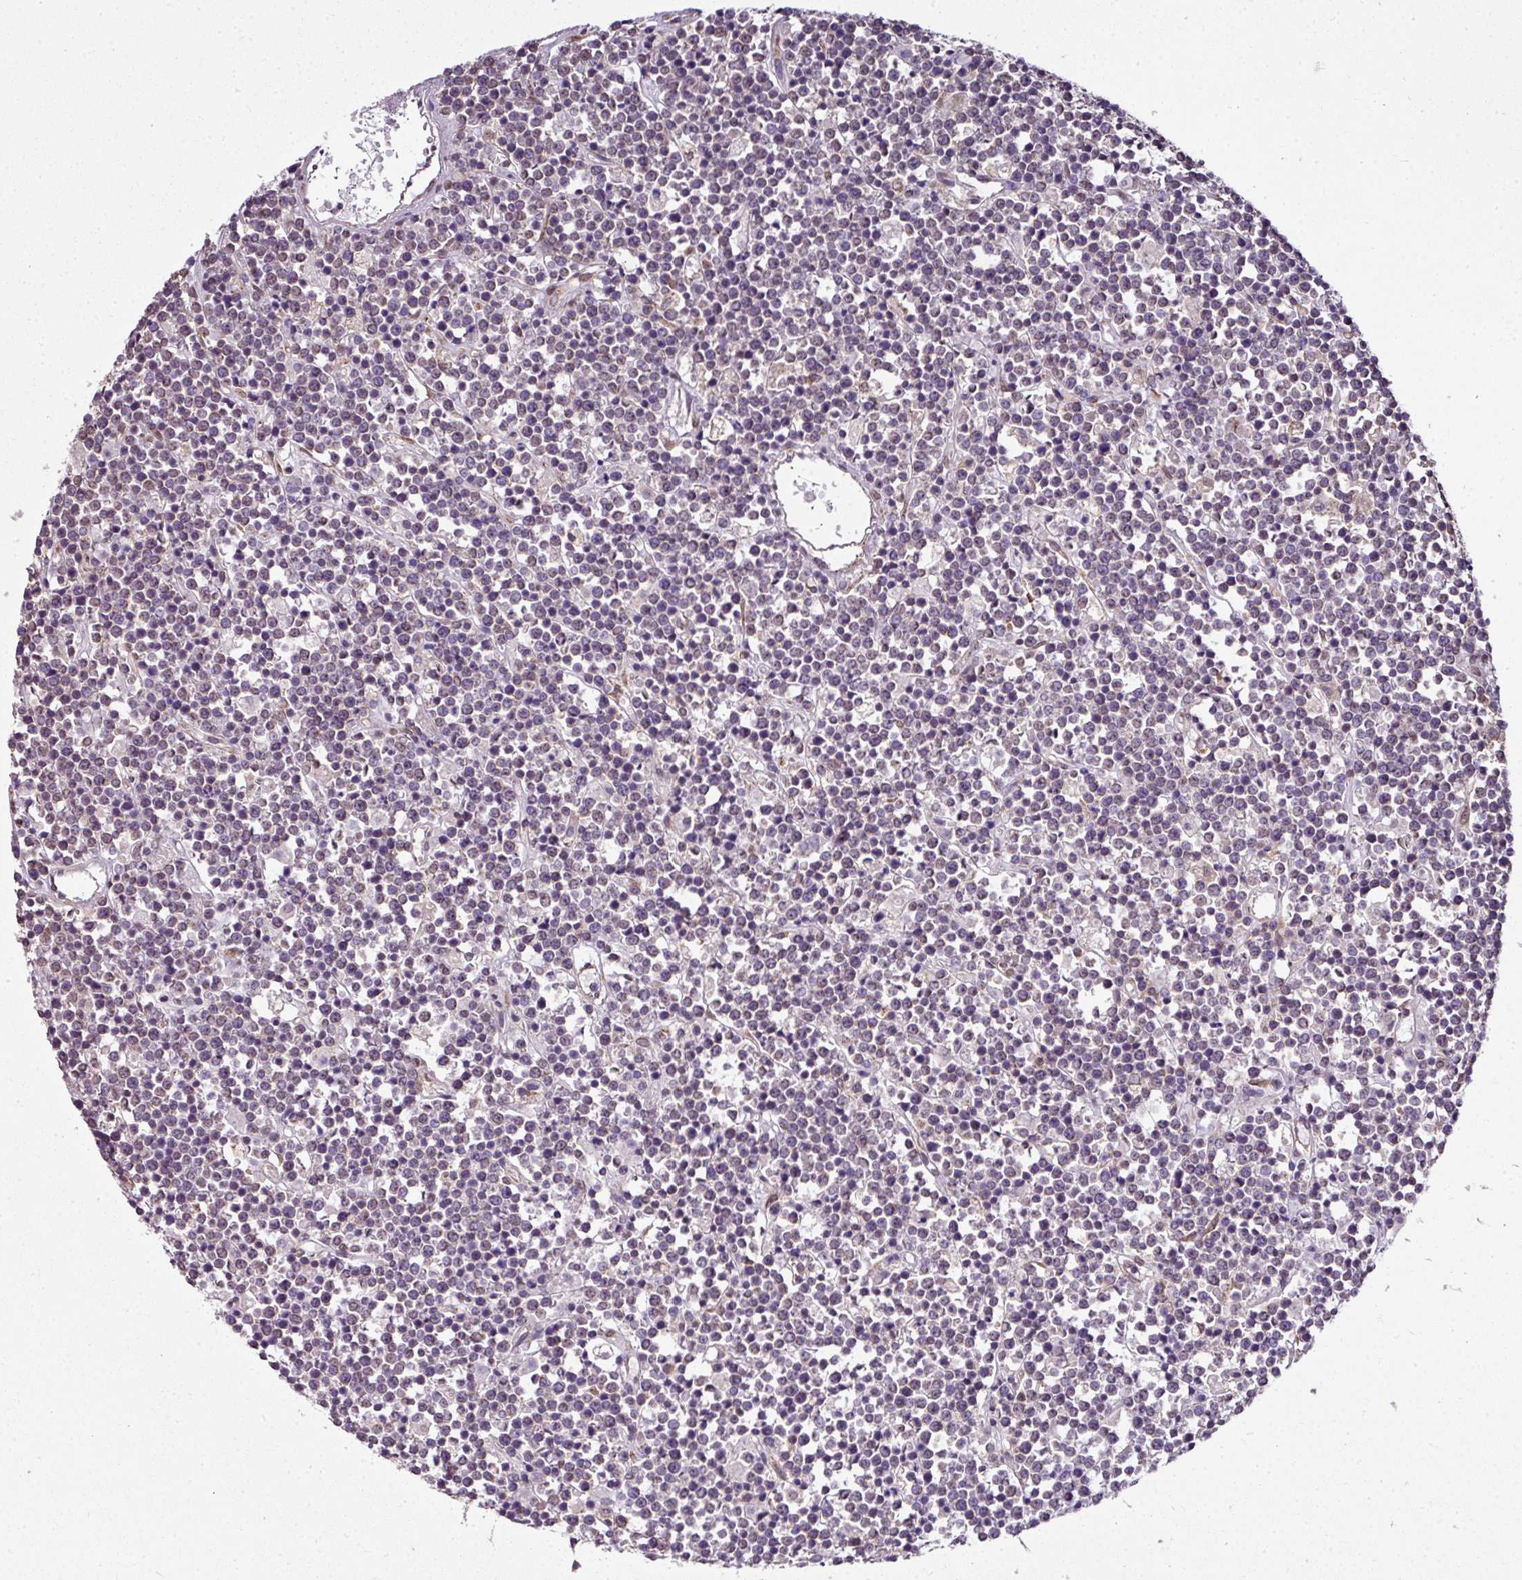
{"staining": {"intensity": "negative", "quantity": "none", "location": "none"}, "tissue": "lymphoma", "cell_type": "Tumor cells", "image_type": "cancer", "snomed": [{"axis": "morphology", "description": "Malignant lymphoma, non-Hodgkin's type, High grade"}, {"axis": "topography", "description": "Ovary"}], "caption": "IHC of human lymphoma shows no expression in tumor cells.", "gene": "JPH2", "patient": {"sex": "female", "age": 56}}